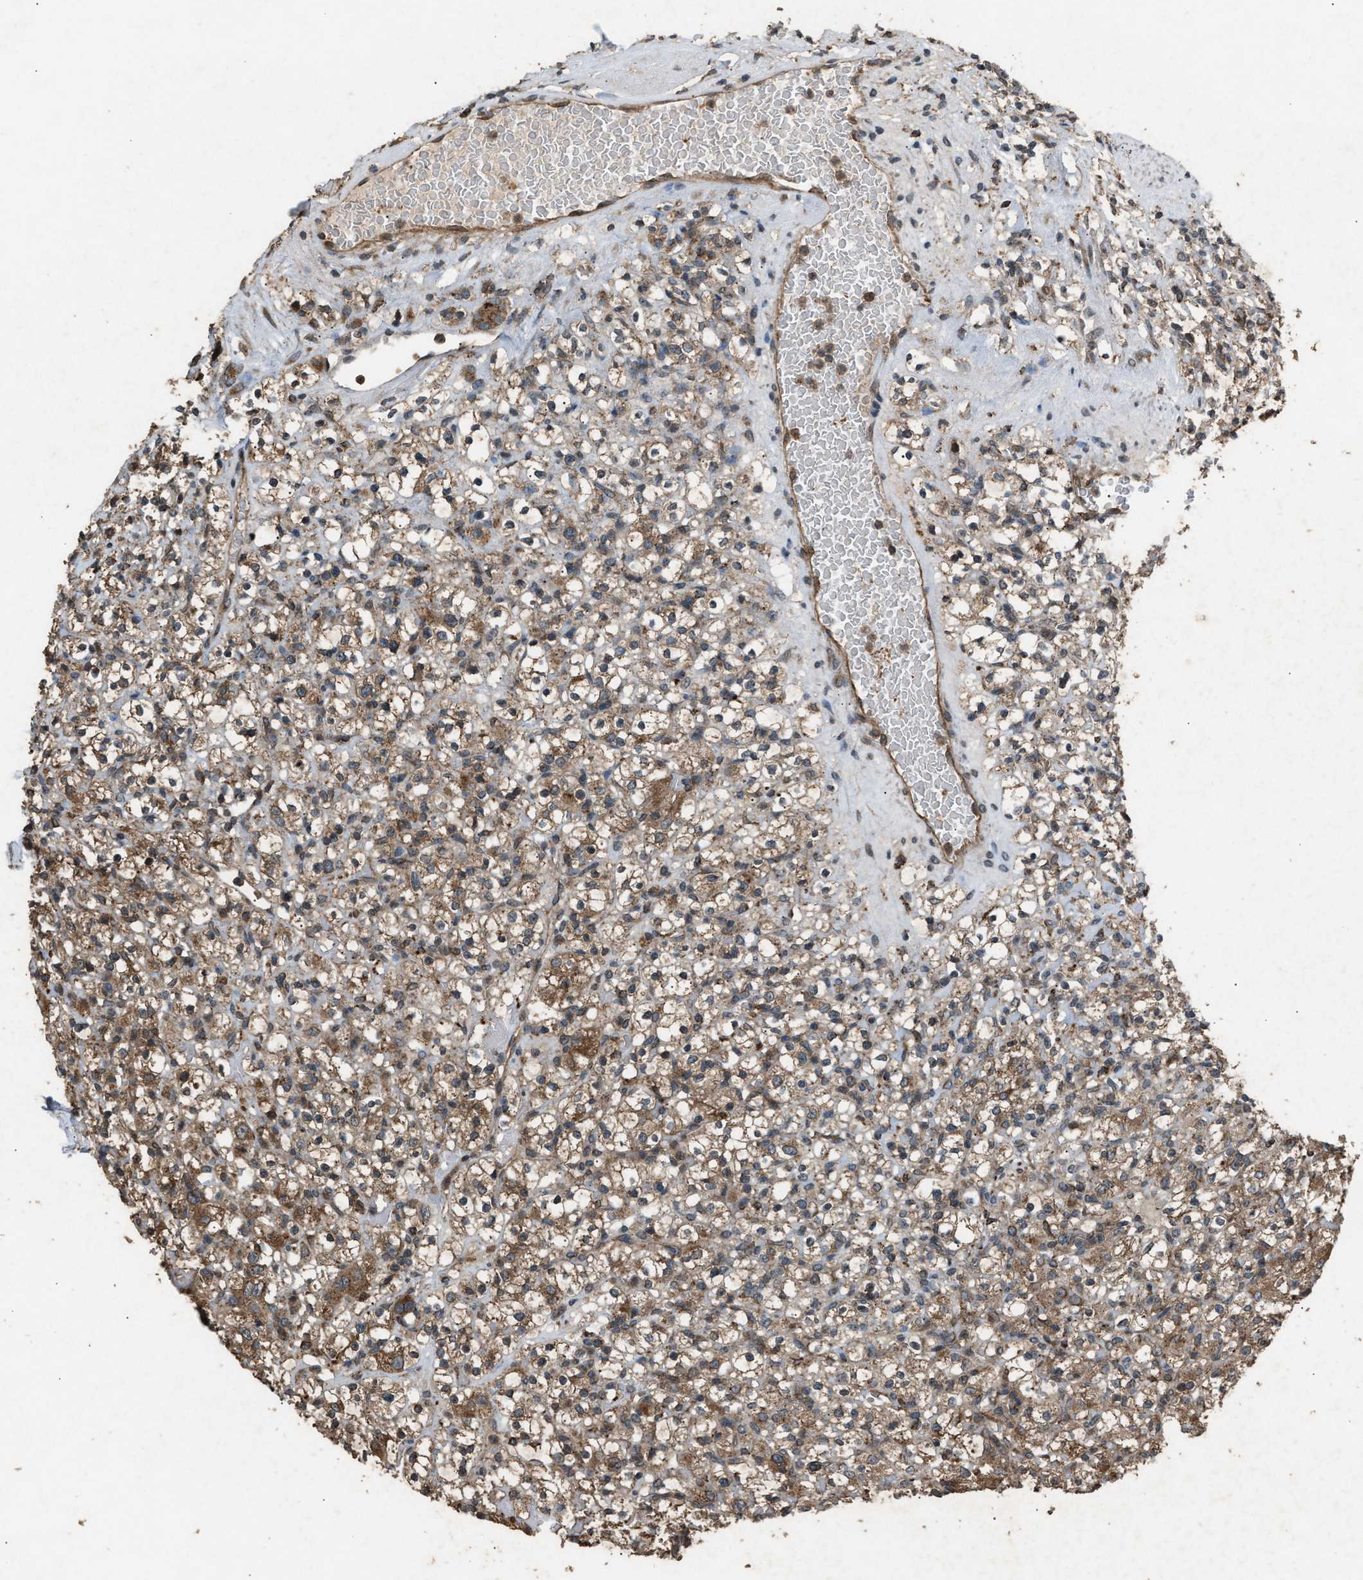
{"staining": {"intensity": "moderate", "quantity": ">75%", "location": "cytoplasmic/membranous"}, "tissue": "renal cancer", "cell_type": "Tumor cells", "image_type": "cancer", "snomed": [{"axis": "morphology", "description": "Normal tissue, NOS"}, {"axis": "morphology", "description": "Adenocarcinoma, NOS"}, {"axis": "topography", "description": "Kidney"}], "caption": "This is a micrograph of immunohistochemistry (IHC) staining of adenocarcinoma (renal), which shows moderate expression in the cytoplasmic/membranous of tumor cells.", "gene": "PSMD1", "patient": {"sex": "female", "age": 72}}